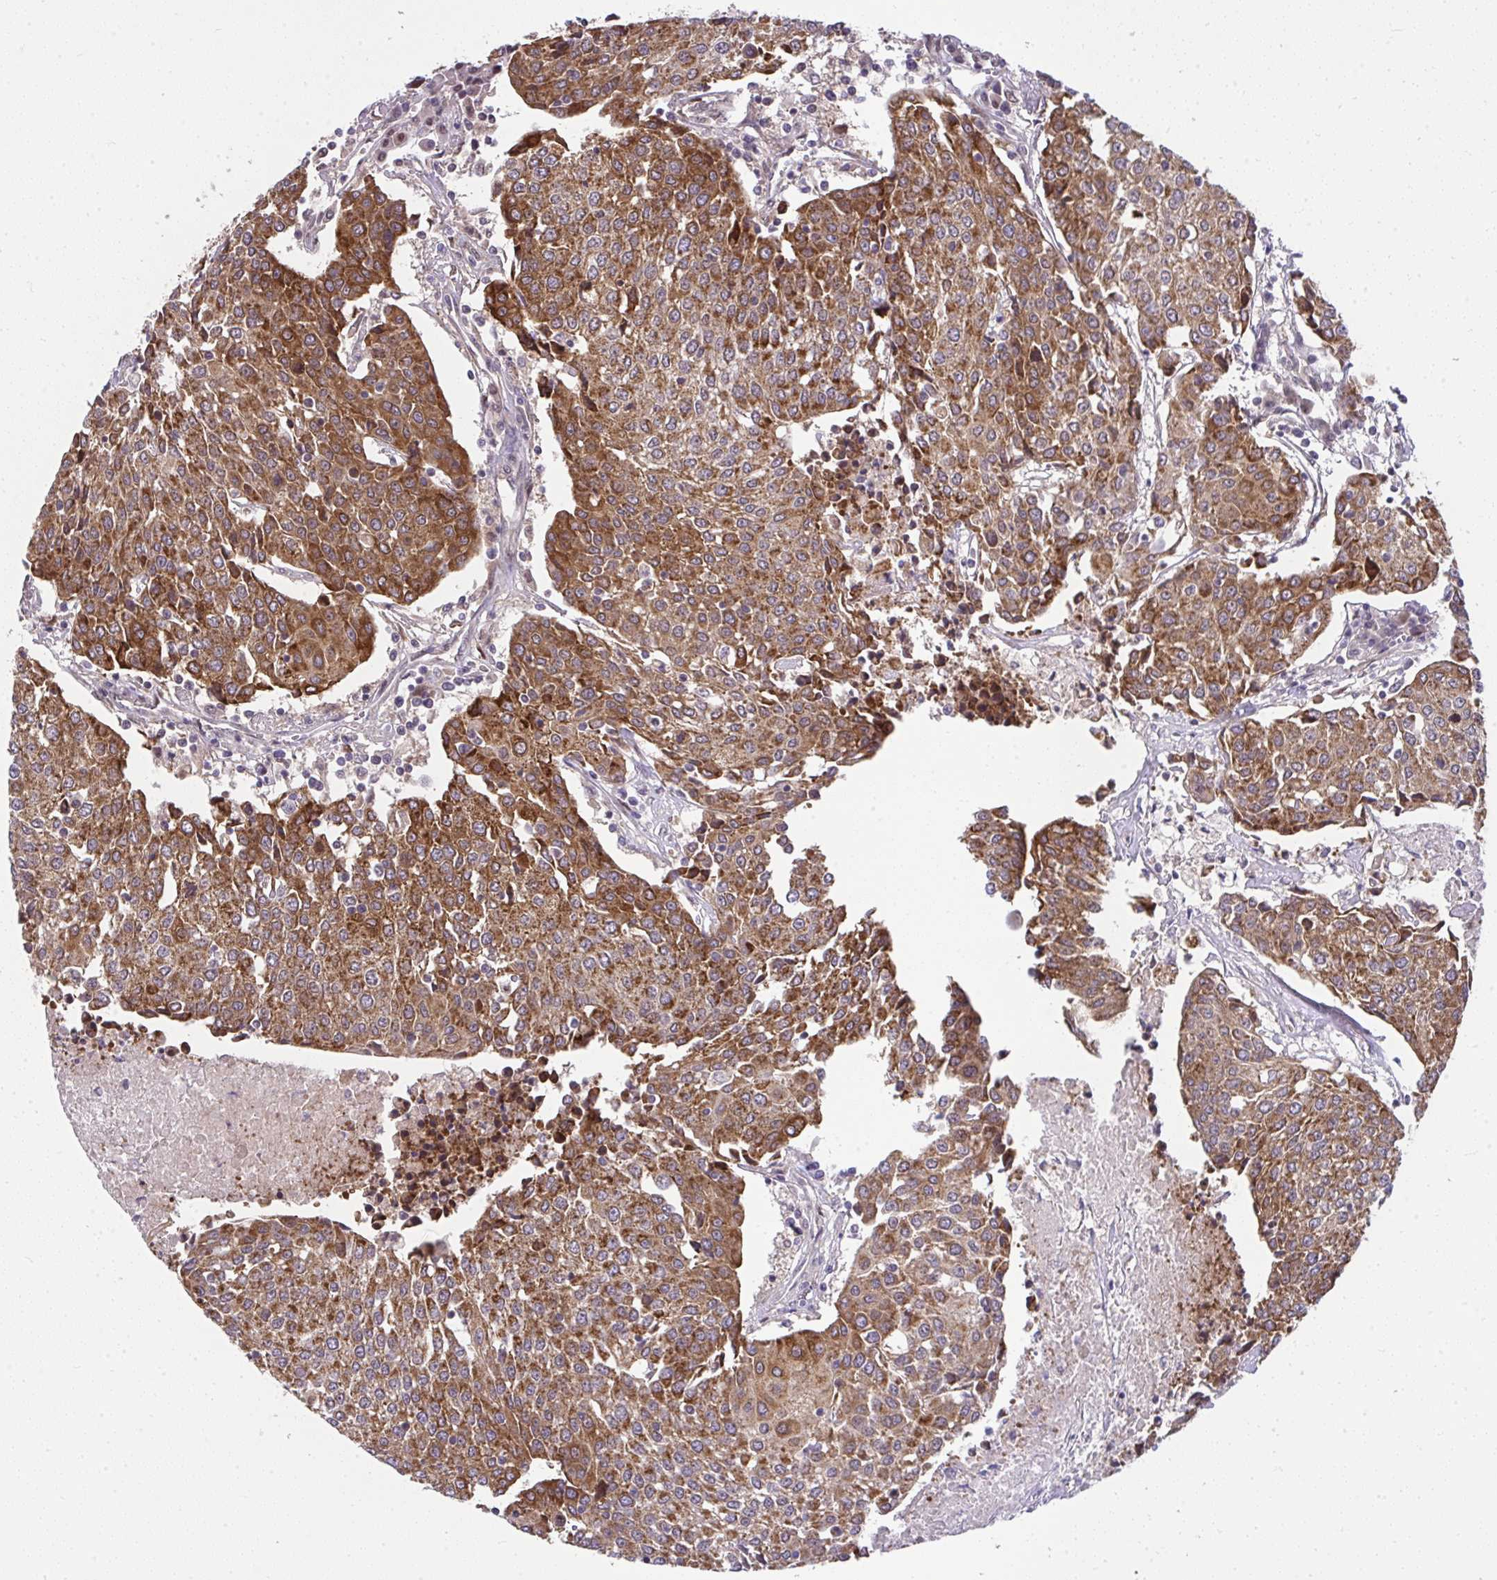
{"staining": {"intensity": "strong", "quantity": ">75%", "location": "cytoplasmic/membranous"}, "tissue": "urothelial cancer", "cell_type": "Tumor cells", "image_type": "cancer", "snomed": [{"axis": "morphology", "description": "Urothelial carcinoma, High grade"}, {"axis": "topography", "description": "Urinary bladder"}], "caption": "Immunohistochemical staining of urothelial cancer shows high levels of strong cytoplasmic/membranous protein positivity in about >75% of tumor cells.", "gene": "RDH14", "patient": {"sex": "female", "age": 85}}